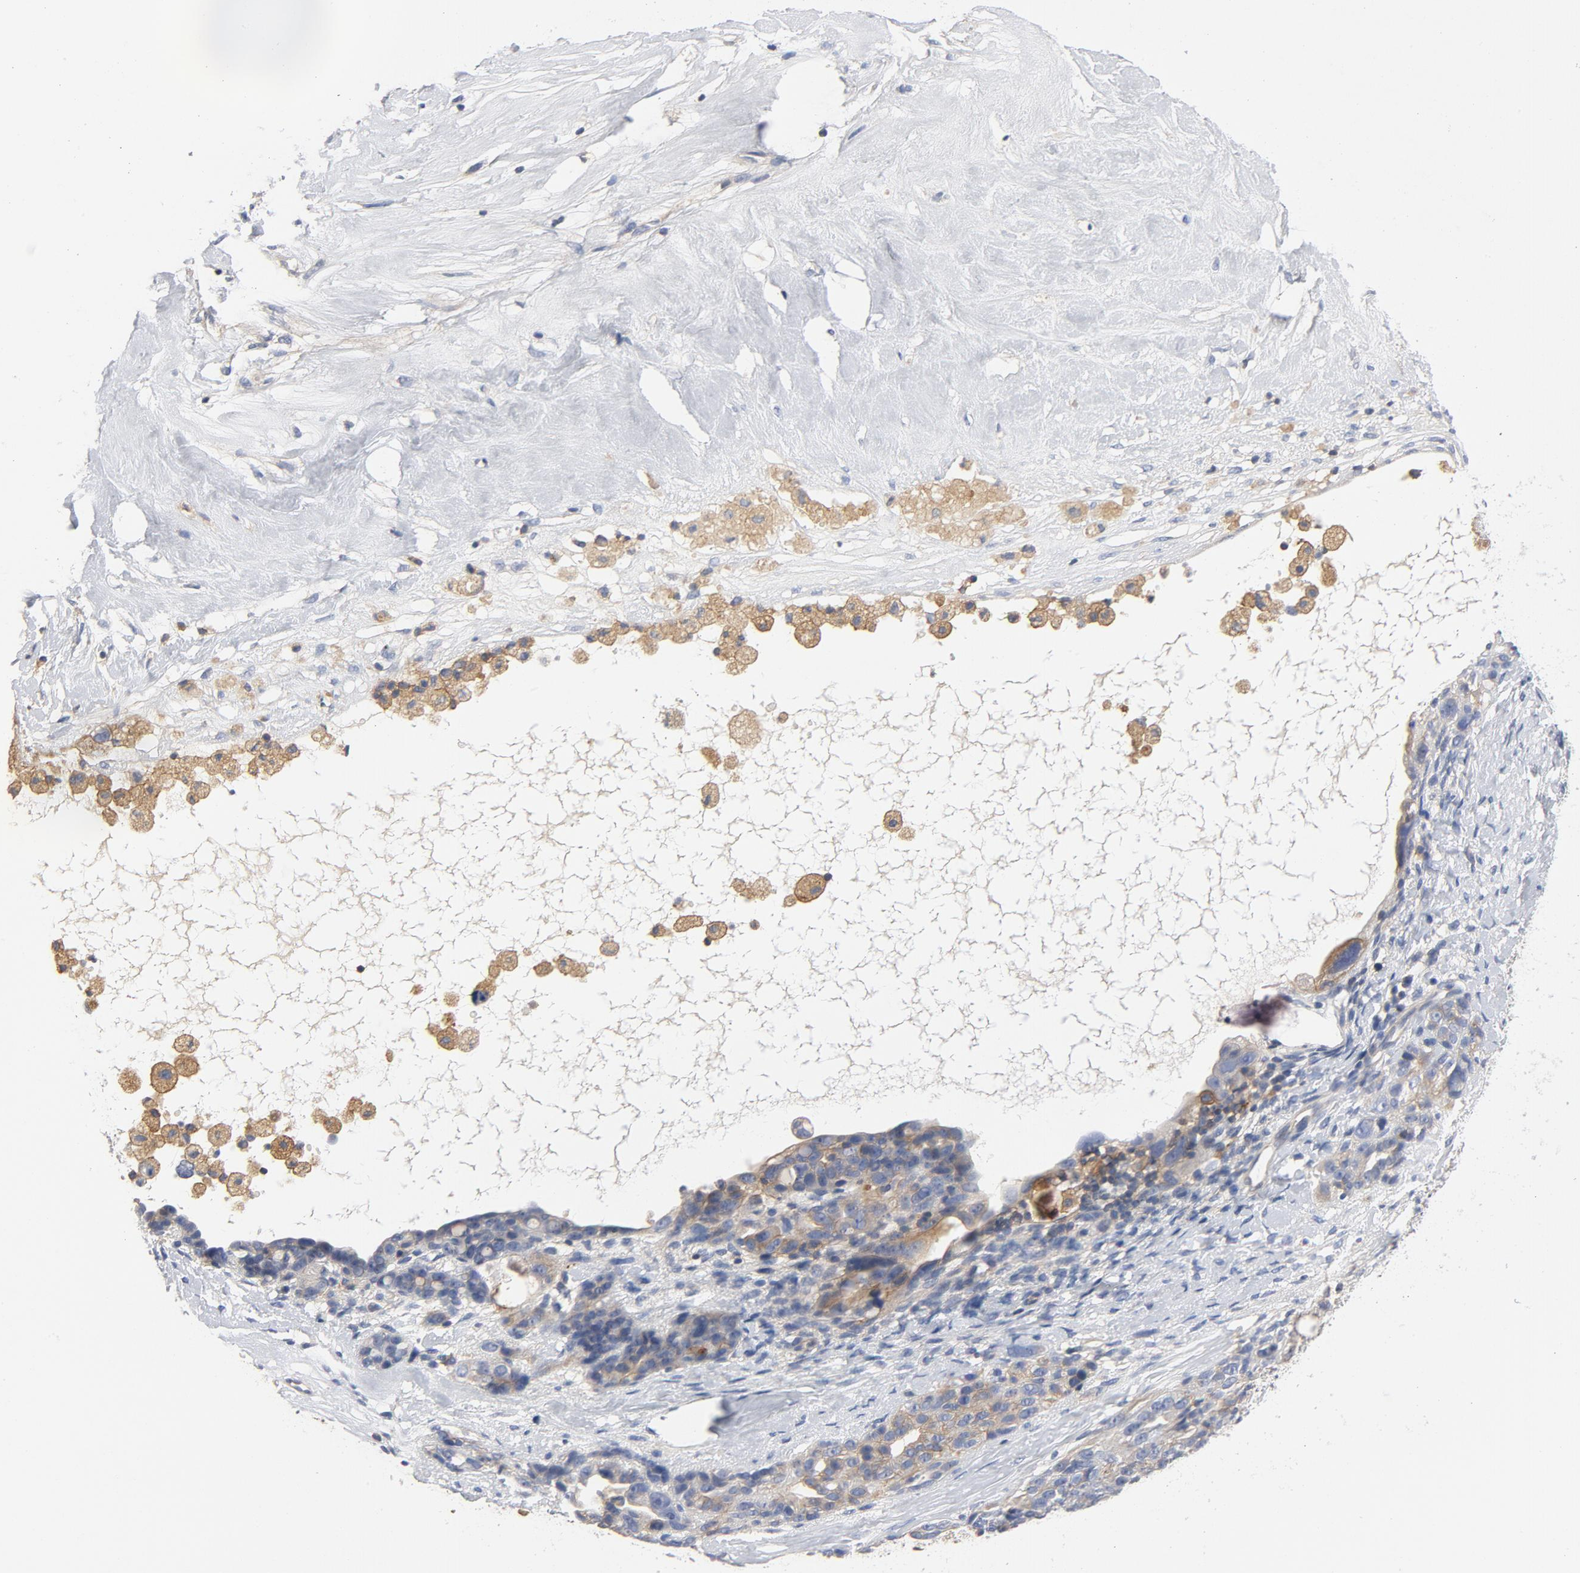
{"staining": {"intensity": "weak", "quantity": ">75%", "location": "cytoplasmic/membranous"}, "tissue": "ovarian cancer", "cell_type": "Tumor cells", "image_type": "cancer", "snomed": [{"axis": "morphology", "description": "Cystadenocarcinoma, serous, NOS"}, {"axis": "topography", "description": "Ovary"}], "caption": "Protein analysis of ovarian cancer (serous cystadenocarcinoma) tissue shows weak cytoplasmic/membranous positivity in about >75% of tumor cells. (Stains: DAB in brown, nuclei in blue, Microscopy: brightfield microscopy at high magnification).", "gene": "SRC", "patient": {"sex": "female", "age": 66}}